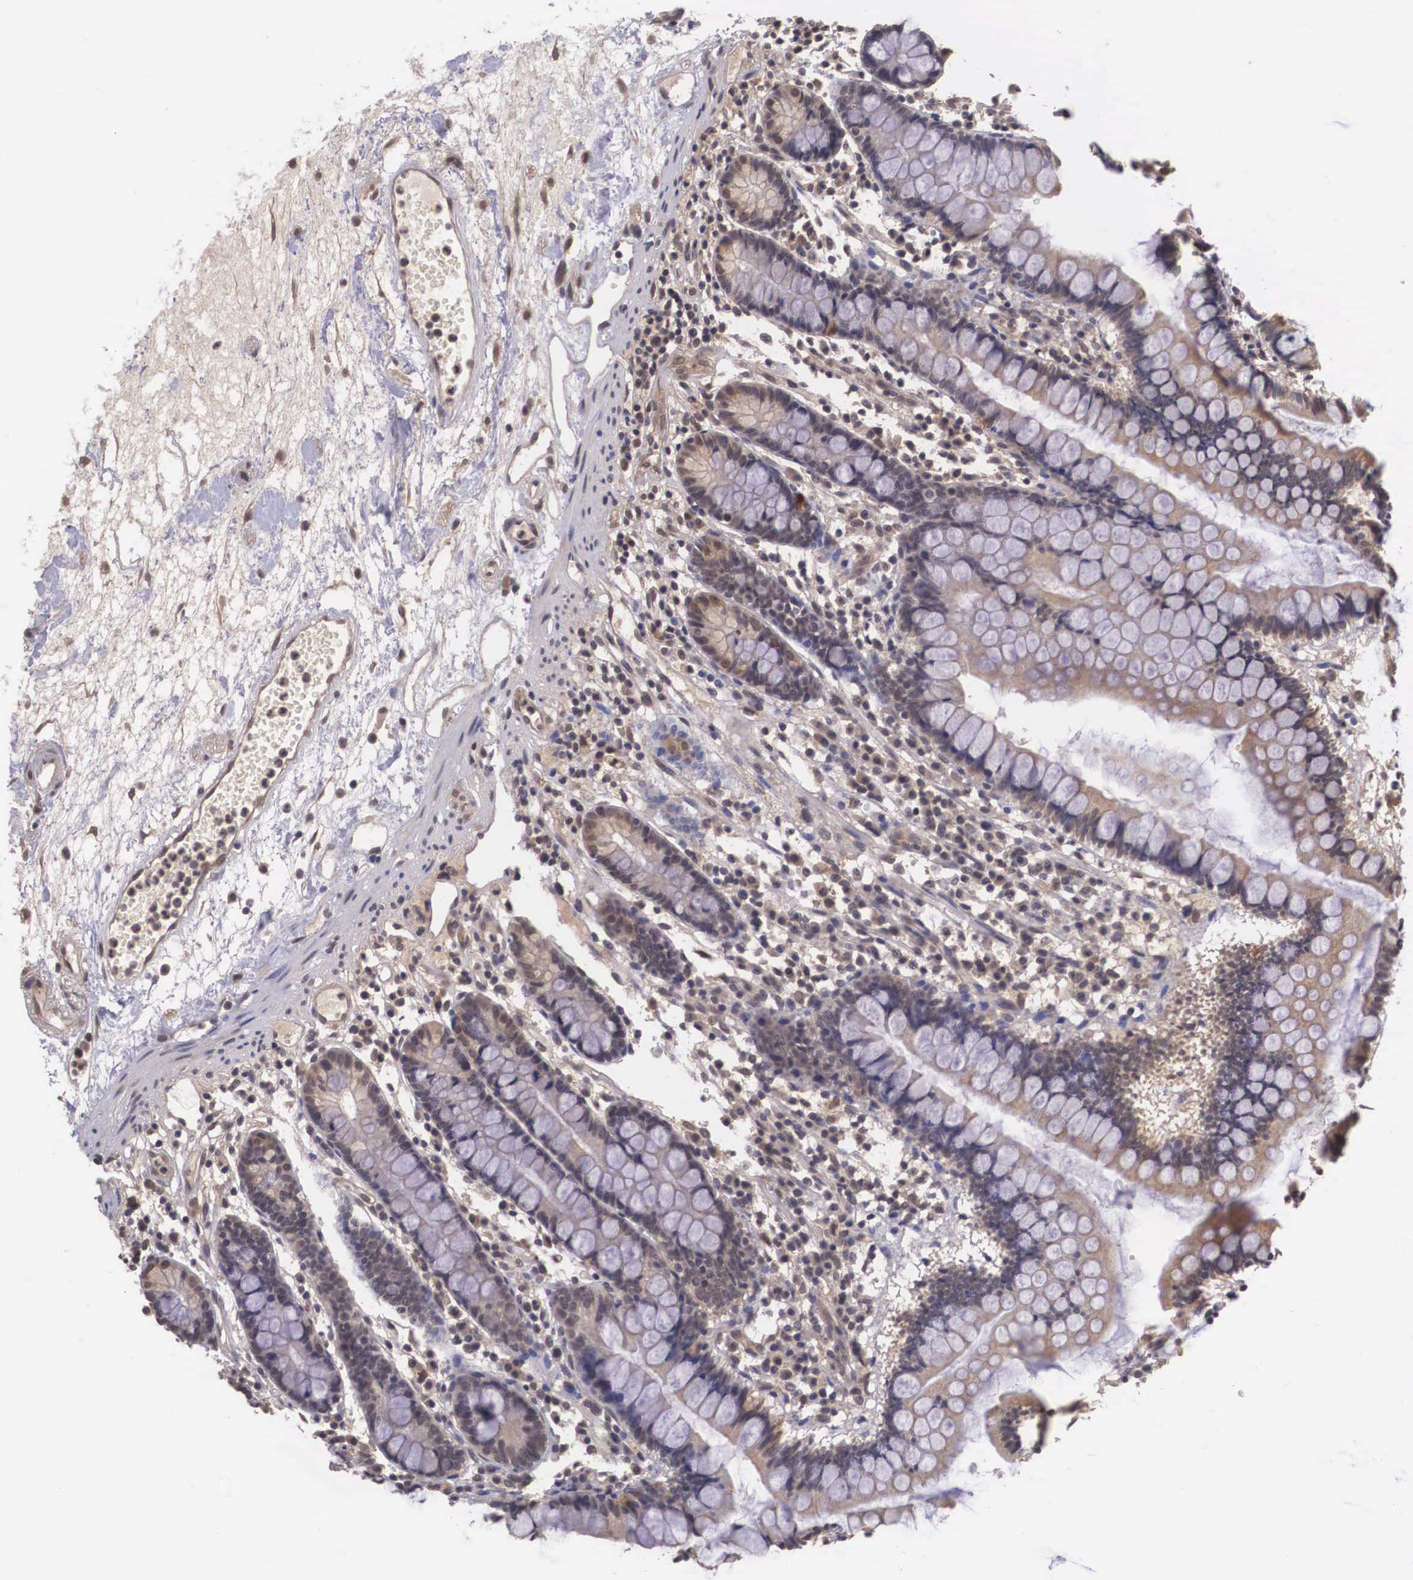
{"staining": {"intensity": "weak", "quantity": ">75%", "location": "cytoplasmic/membranous"}, "tissue": "small intestine", "cell_type": "Glandular cells", "image_type": "normal", "snomed": [{"axis": "morphology", "description": "Normal tissue, NOS"}, {"axis": "topography", "description": "Small intestine"}], "caption": "IHC image of normal small intestine: human small intestine stained using immunohistochemistry (IHC) shows low levels of weak protein expression localized specifically in the cytoplasmic/membranous of glandular cells, appearing as a cytoplasmic/membranous brown color.", "gene": "VASH1", "patient": {"sex": "female", "age": 51}}